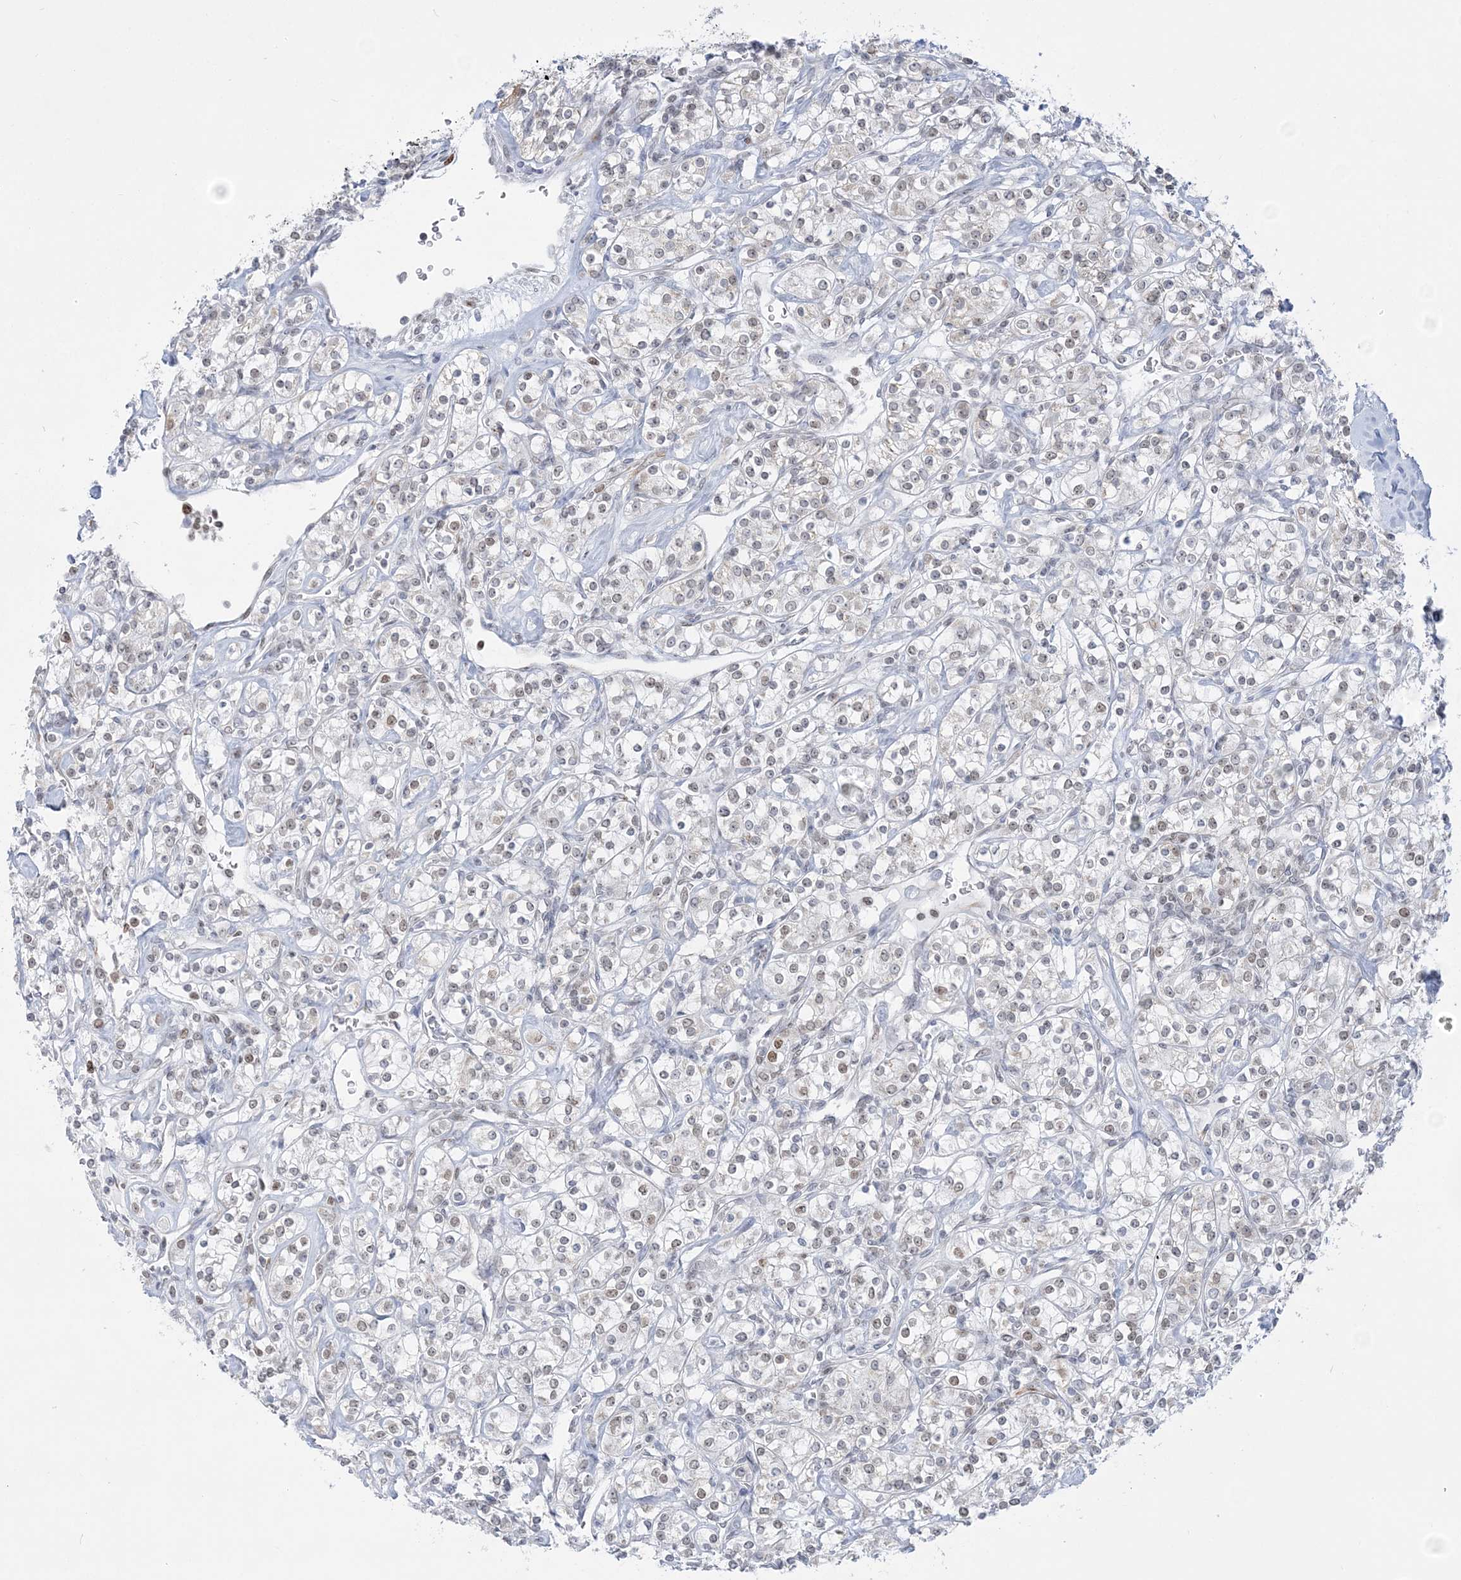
{"staining": {"intensity": "weak", "quantity": "<25%", "location": "nuclear"}, "tissue": "renal cancer", "cell_type": "Tumor cells", "image_type": "cancer", "snomed": [{"axis": "morphology", "description": "Adenocarcinoma, NOS"}, {"axis": "topography", "description": "Kidney"}], "caption": "Tumor cells show no significant protein staining in renal cancer.", "gene": "DDX21", "patient": {"sex": "male", "age": 77}}